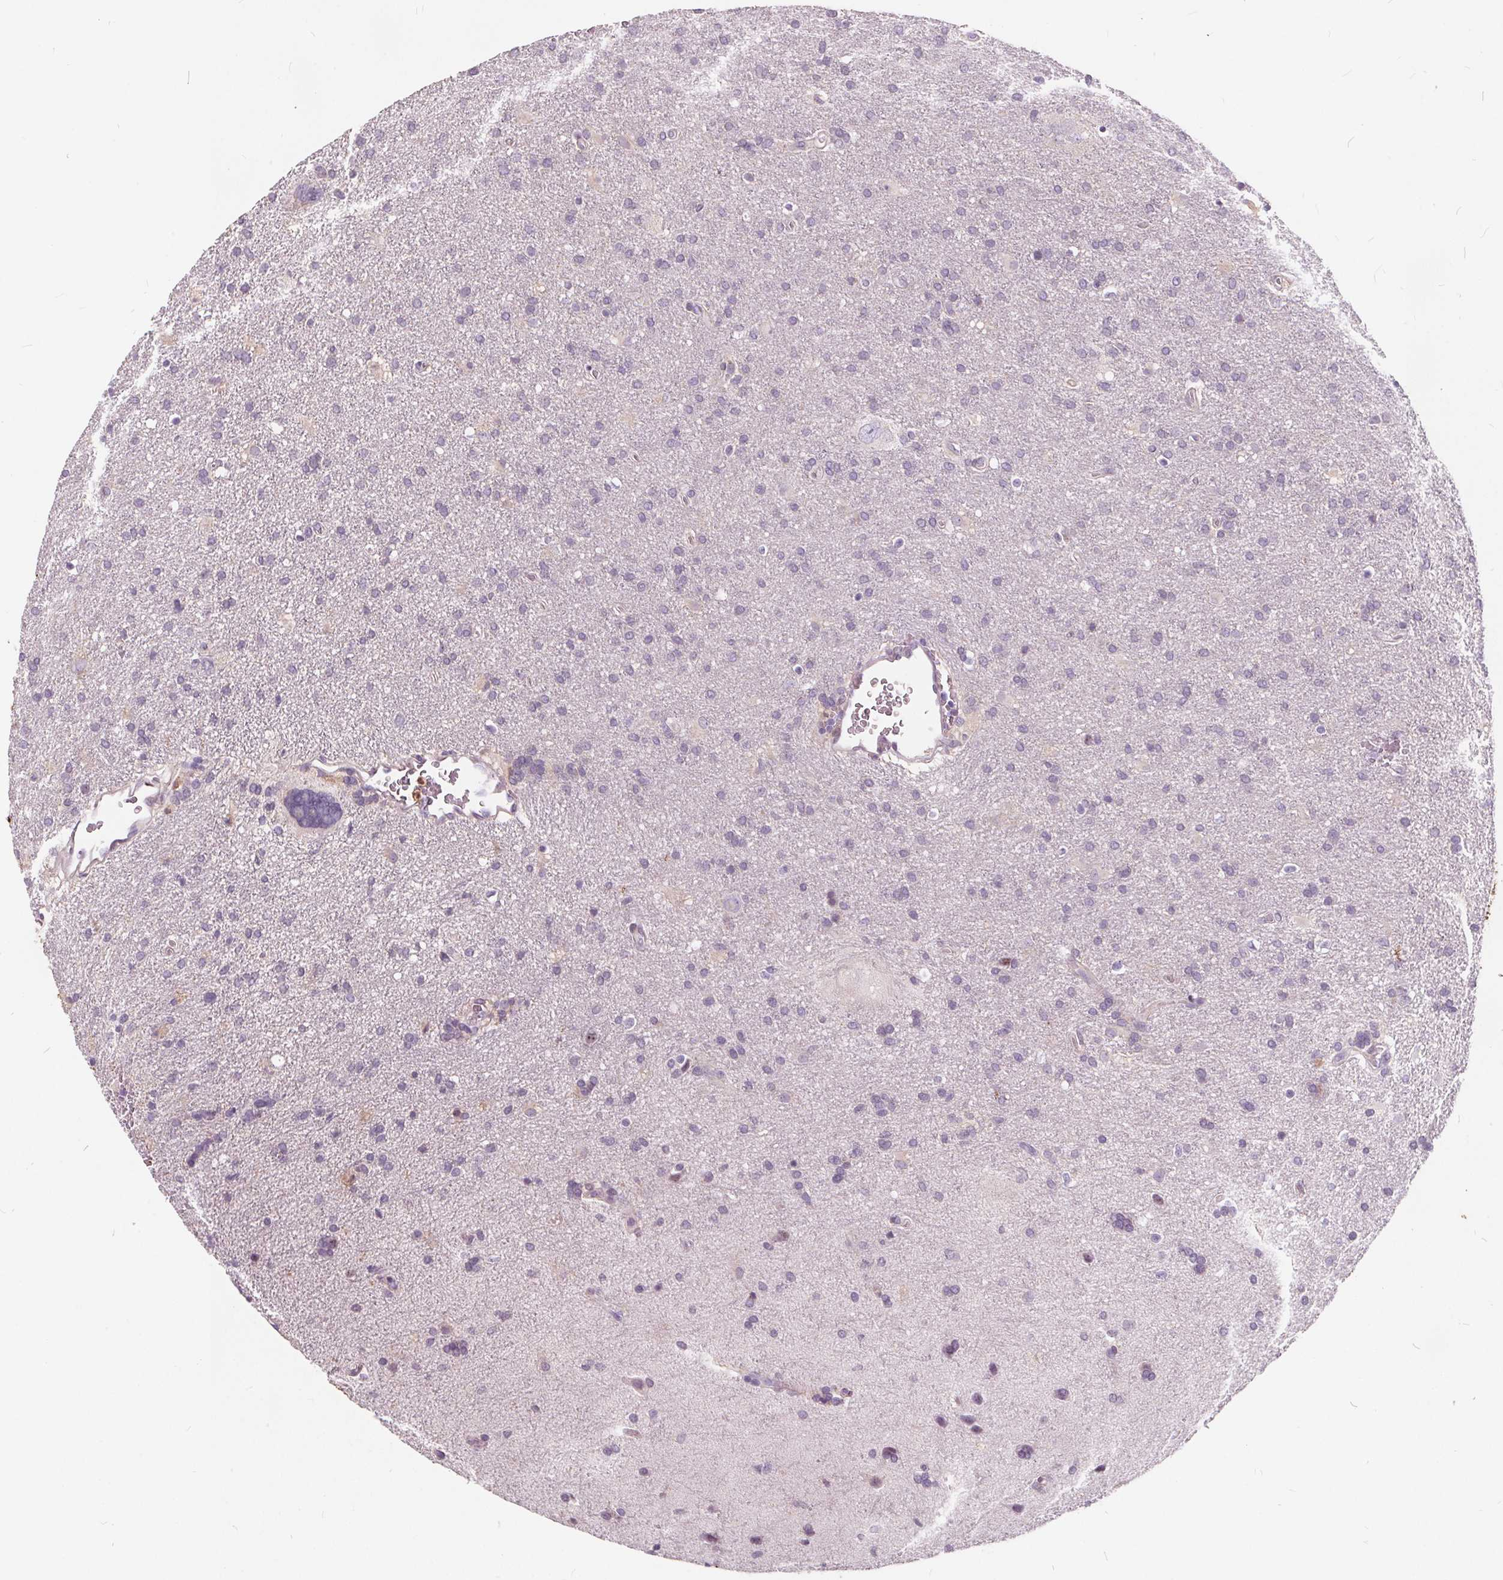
{"staining": {"intensity": "negative", "quantity": "none", "location": "none"}, "tissue": "glioma", "cell_type": "Tumor cells", "image_type": "cancer", "snomed": [{"axis": "morphology", "description": "Glioma, malignant, Low grade"}, {"axis": "topography", "description": "Brain"}], "caption": "Tumor cells are negative for protein expression in human malignant low-grade glioma.", "gene": "HAAO", "patient": {"sex": "male", "age": 66}}